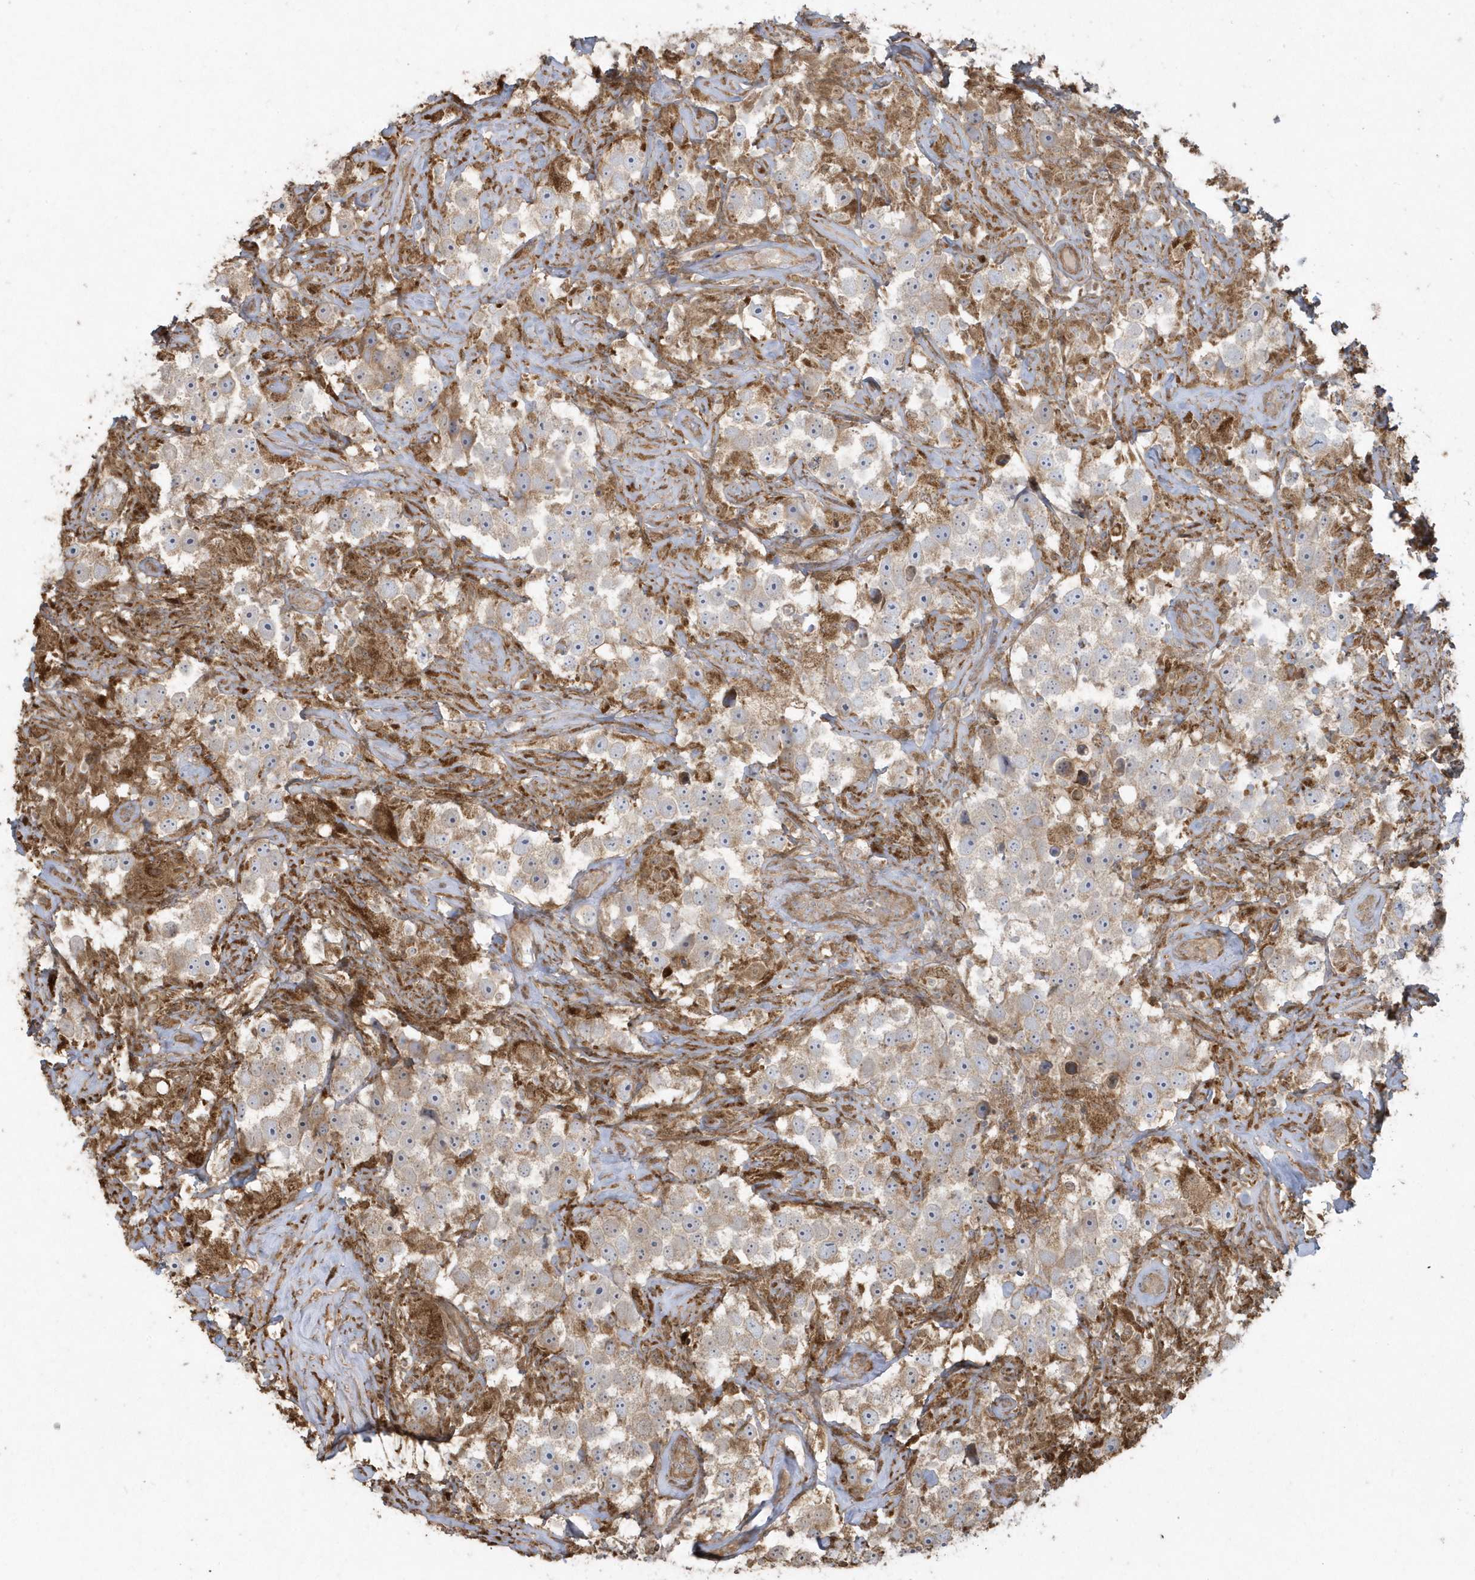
{"staining": {"intensity": "weak", "quantity": "<25%", "location": "cytoplasmic/membranous"}, "tissue": "testis cancer", "cell_type": "Tumor cells", "image_type": "cancer", "snomed": [{"axis": "morphology", "description": "Seminoma, NOS"}, {"axis": "topography", "description": "Testis"}], "caption": "A high-resolution photomicrograph shows immunohistochemistry (IHC) staining of seminoma (testis), which exhibits no significant staining in tumor cells.", "gene": "HNMT", "patient": {"sex": "male", "age": 49}}